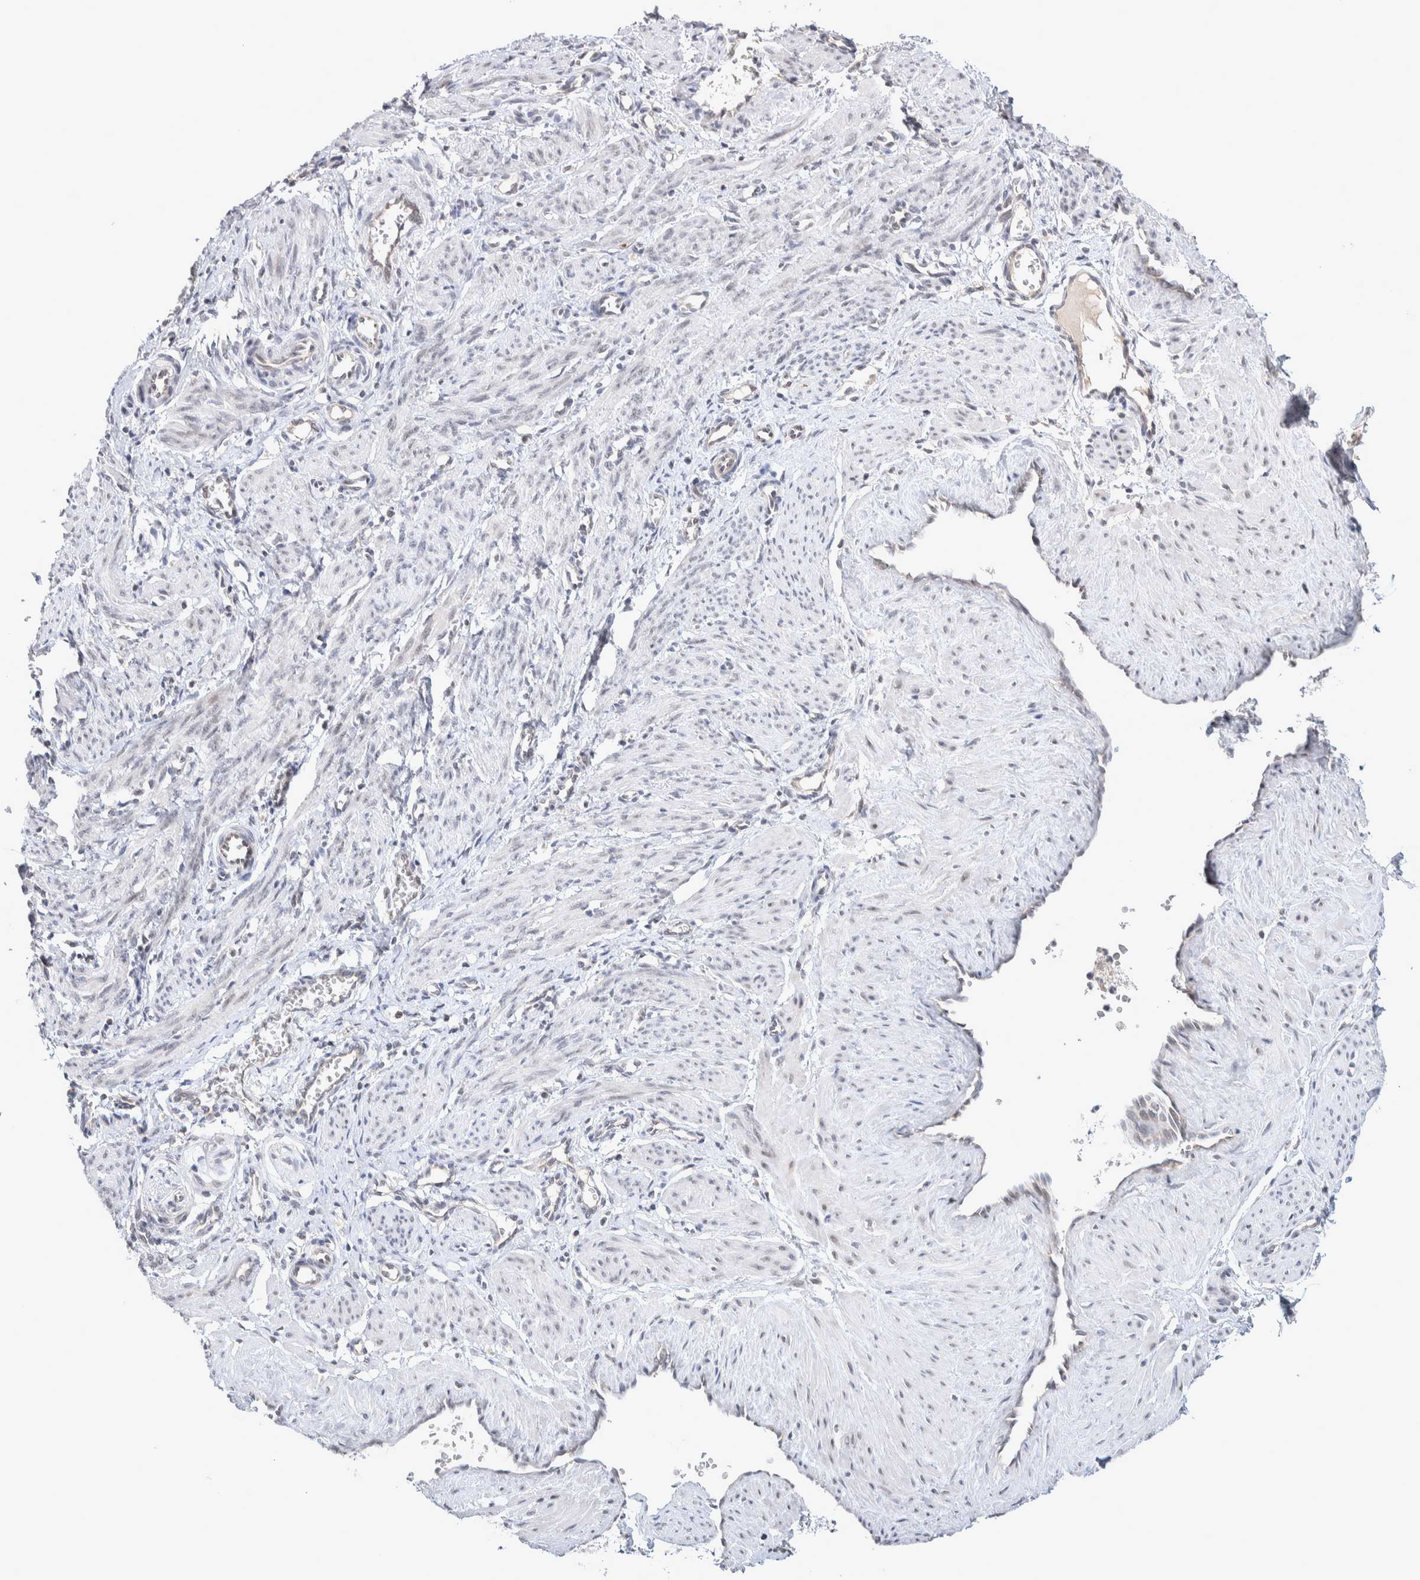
{"staining": {"intensity": "weak", "quantity": "<25%", "location": "nuclear"}, "tissue": "smooth muscle", "cell_type": "Smooth muscle cells", "image_type": "normal", "snomed": [{"axis": "morphology", "description": "Normal tissue, NOS"}, {"axis": "topography", "description": "Endometrium"}], "caption": "Immunohistochemical staining of normal smooth muscle demonstrates no significant staining in smooth muscle cells.", "gene": "CRAT", "patient": {"sex": "female", "age": 33}}